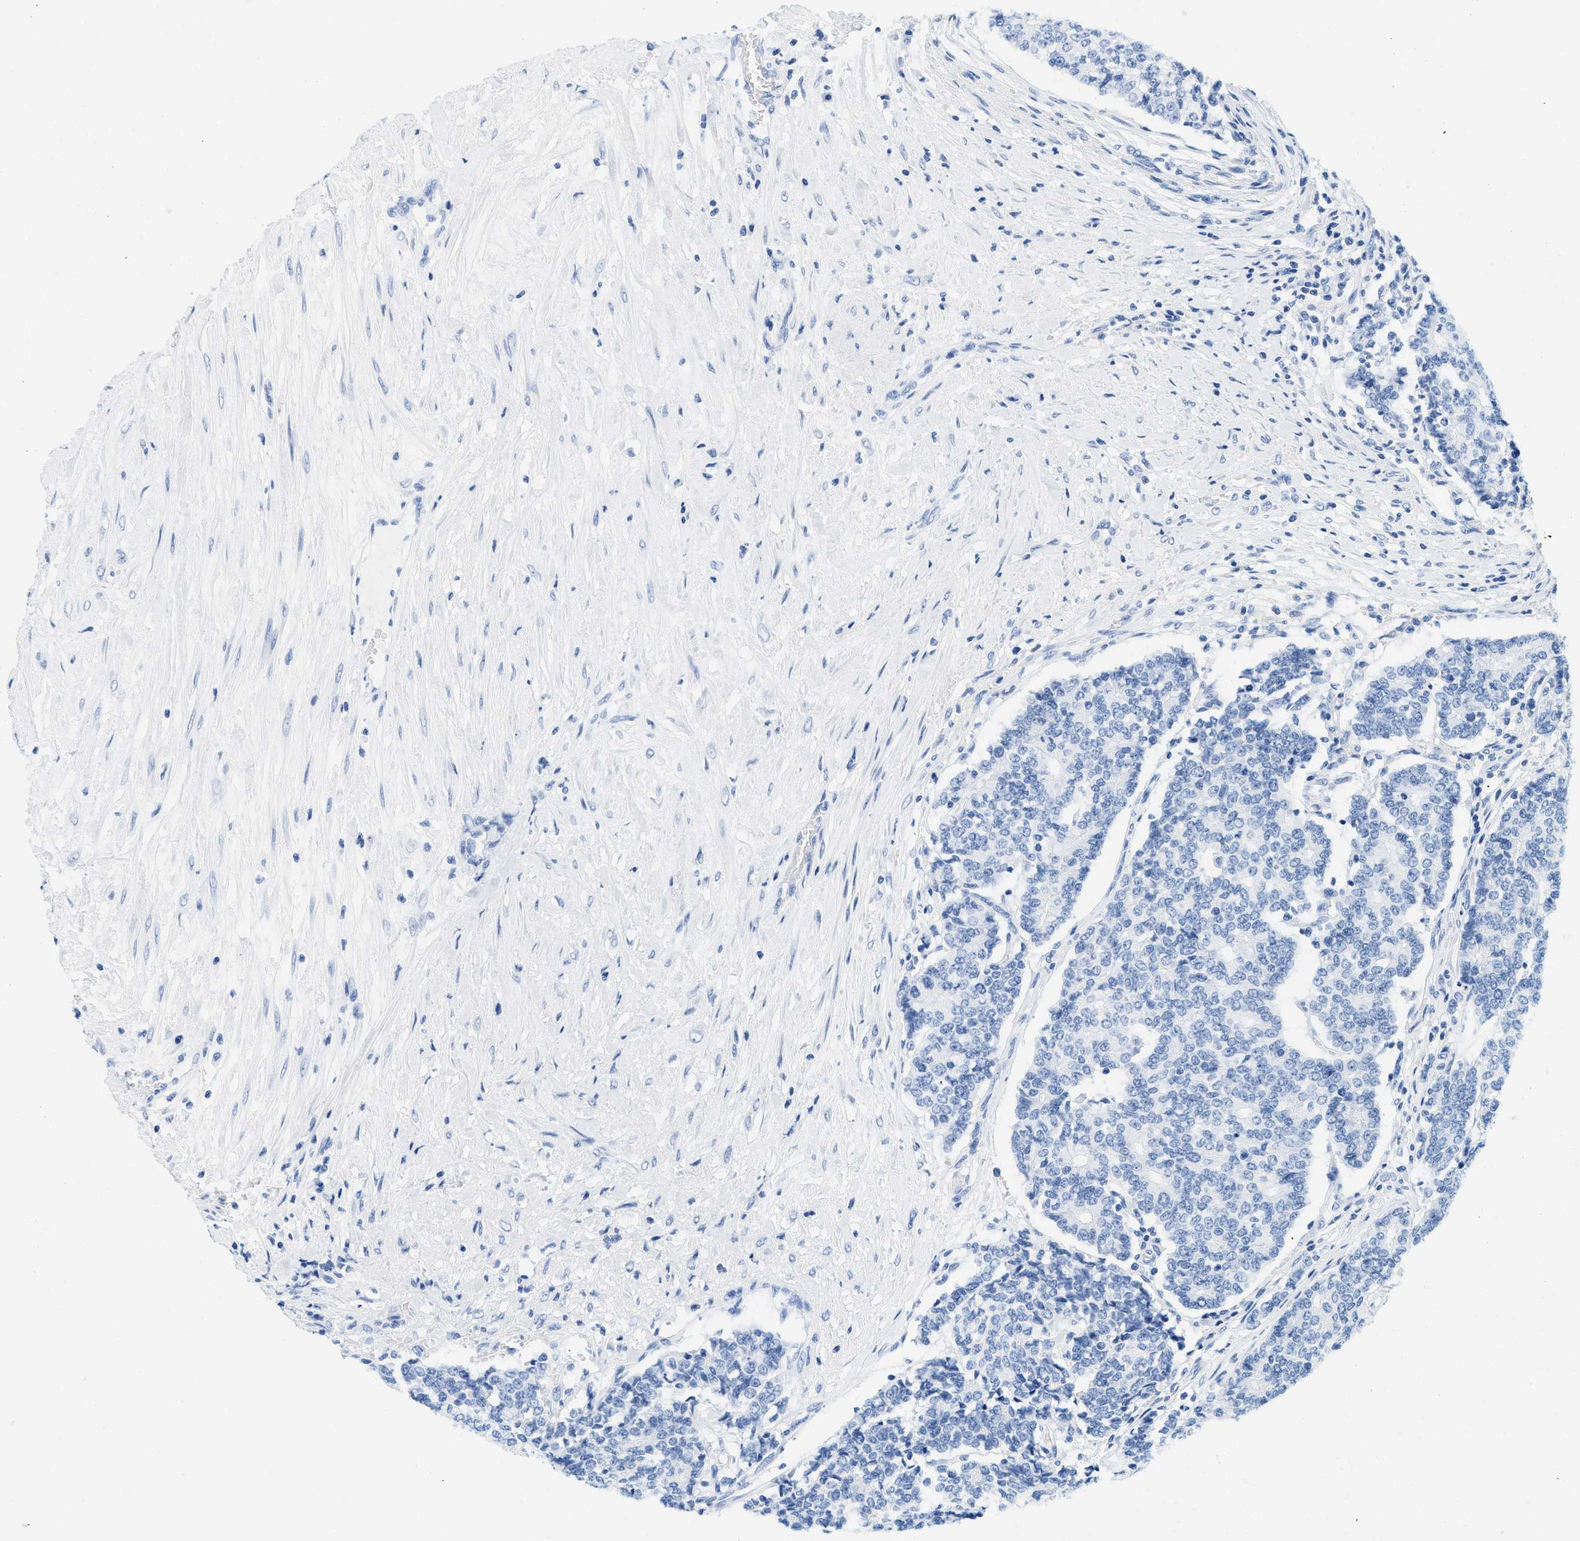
{"staining": {"intensity": "negative", "quantity": "none", "location": "none"}, "tissue": "prostate cancer", "cell_type": "Tumor cells", "image_type": "cancer", "snomed": [{"axis": "morphology", "description": "Normal tissue, NOS"}, {"axis": "morphology", "description": "Adenocarcinoma, High grade"}, {"axis": "topography", "description": "Prostate"}, {"axis": "topography", "description": "Seminal veicle"}], "caption": "Tumor cells are negative for brown protein staining in prostate cancer.", "gene": "GSN", "patient": {"sex": "male", "age": 55}}